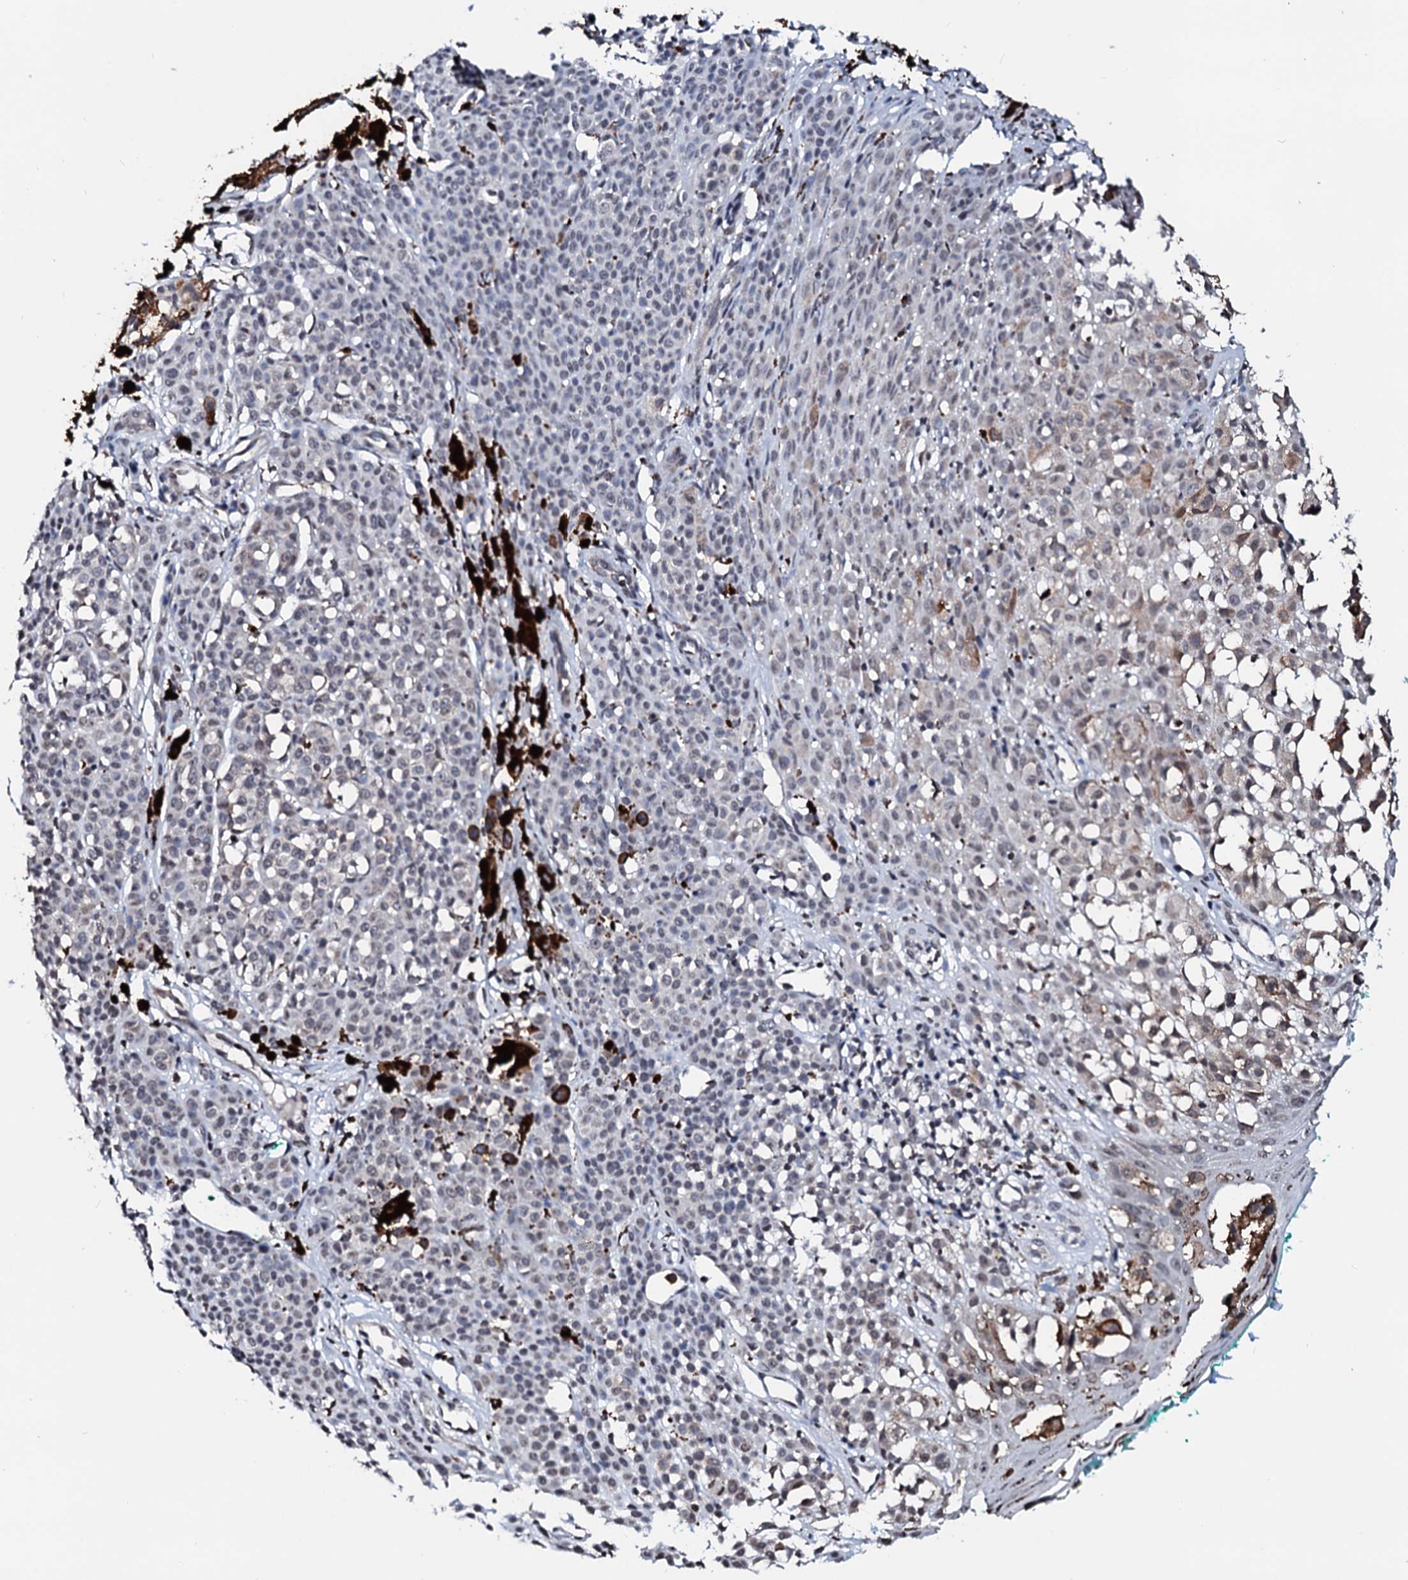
{"staining": {"intensity": "negative", "quantity": "none", "location": "none"}, "tissue": "melanoma", "cell_type": "Tumor cells", "image_type": "cancer", "snomed": [{"axis": "morphology", "description": "Malignant melanoma, NOS"}, {"axis": "topography", "description": "Skin of leg"}], "caption": "The image displays no significant positivity in tumor cells of malignant melanoma. (DAB (3,3'-diaminobenzidine) immunohistochemistry with hematoxylin counter stain).", "gene": "LSM11", "patient": {"sex": "female", "age": 72}}